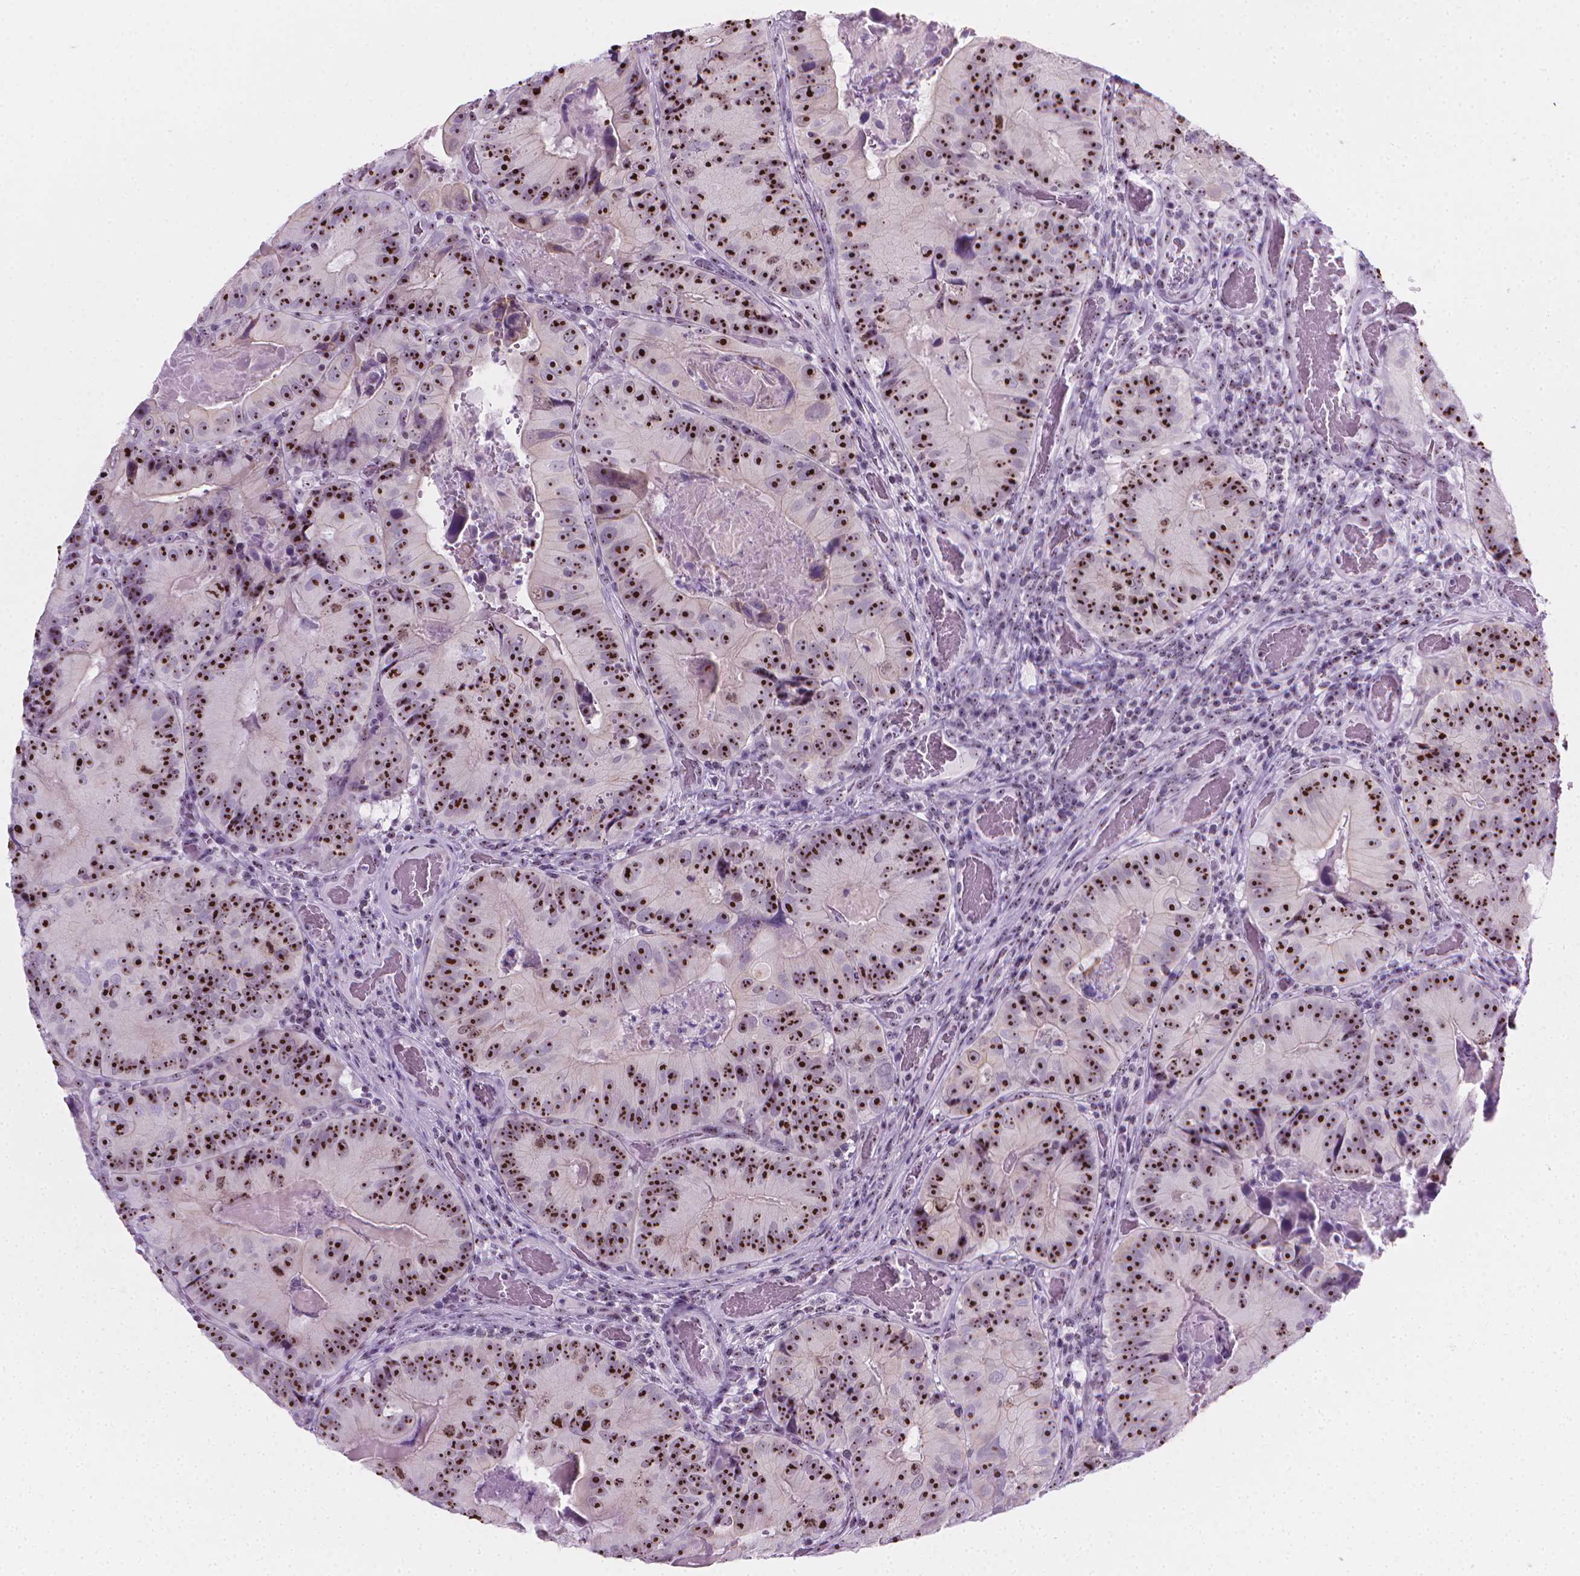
{"staining": {"intensity": "strong", "quantity": ">75%", "location": "nuclear"}, "tissue": "colorectal cancer", "cell_type": "Tumor cells", "image_type": "cancer", "snomed": [{"axis": "morphology", "description": "Adenocarcinoma, NOS"}, {"axis": "topography", "description": "Colon"}], "caption": "Immunohistochemistry (IHC) micrograph of neoplastic tissue: colorectal cancer stained using immunohistochemistry (IHC) shows high levels of strong protein expression localized specifically in the nuclear of tumor cells, appearing as a nuclear brown color.", "gene": "NOL7", "patient": {"sex": "female", "age": 86}}